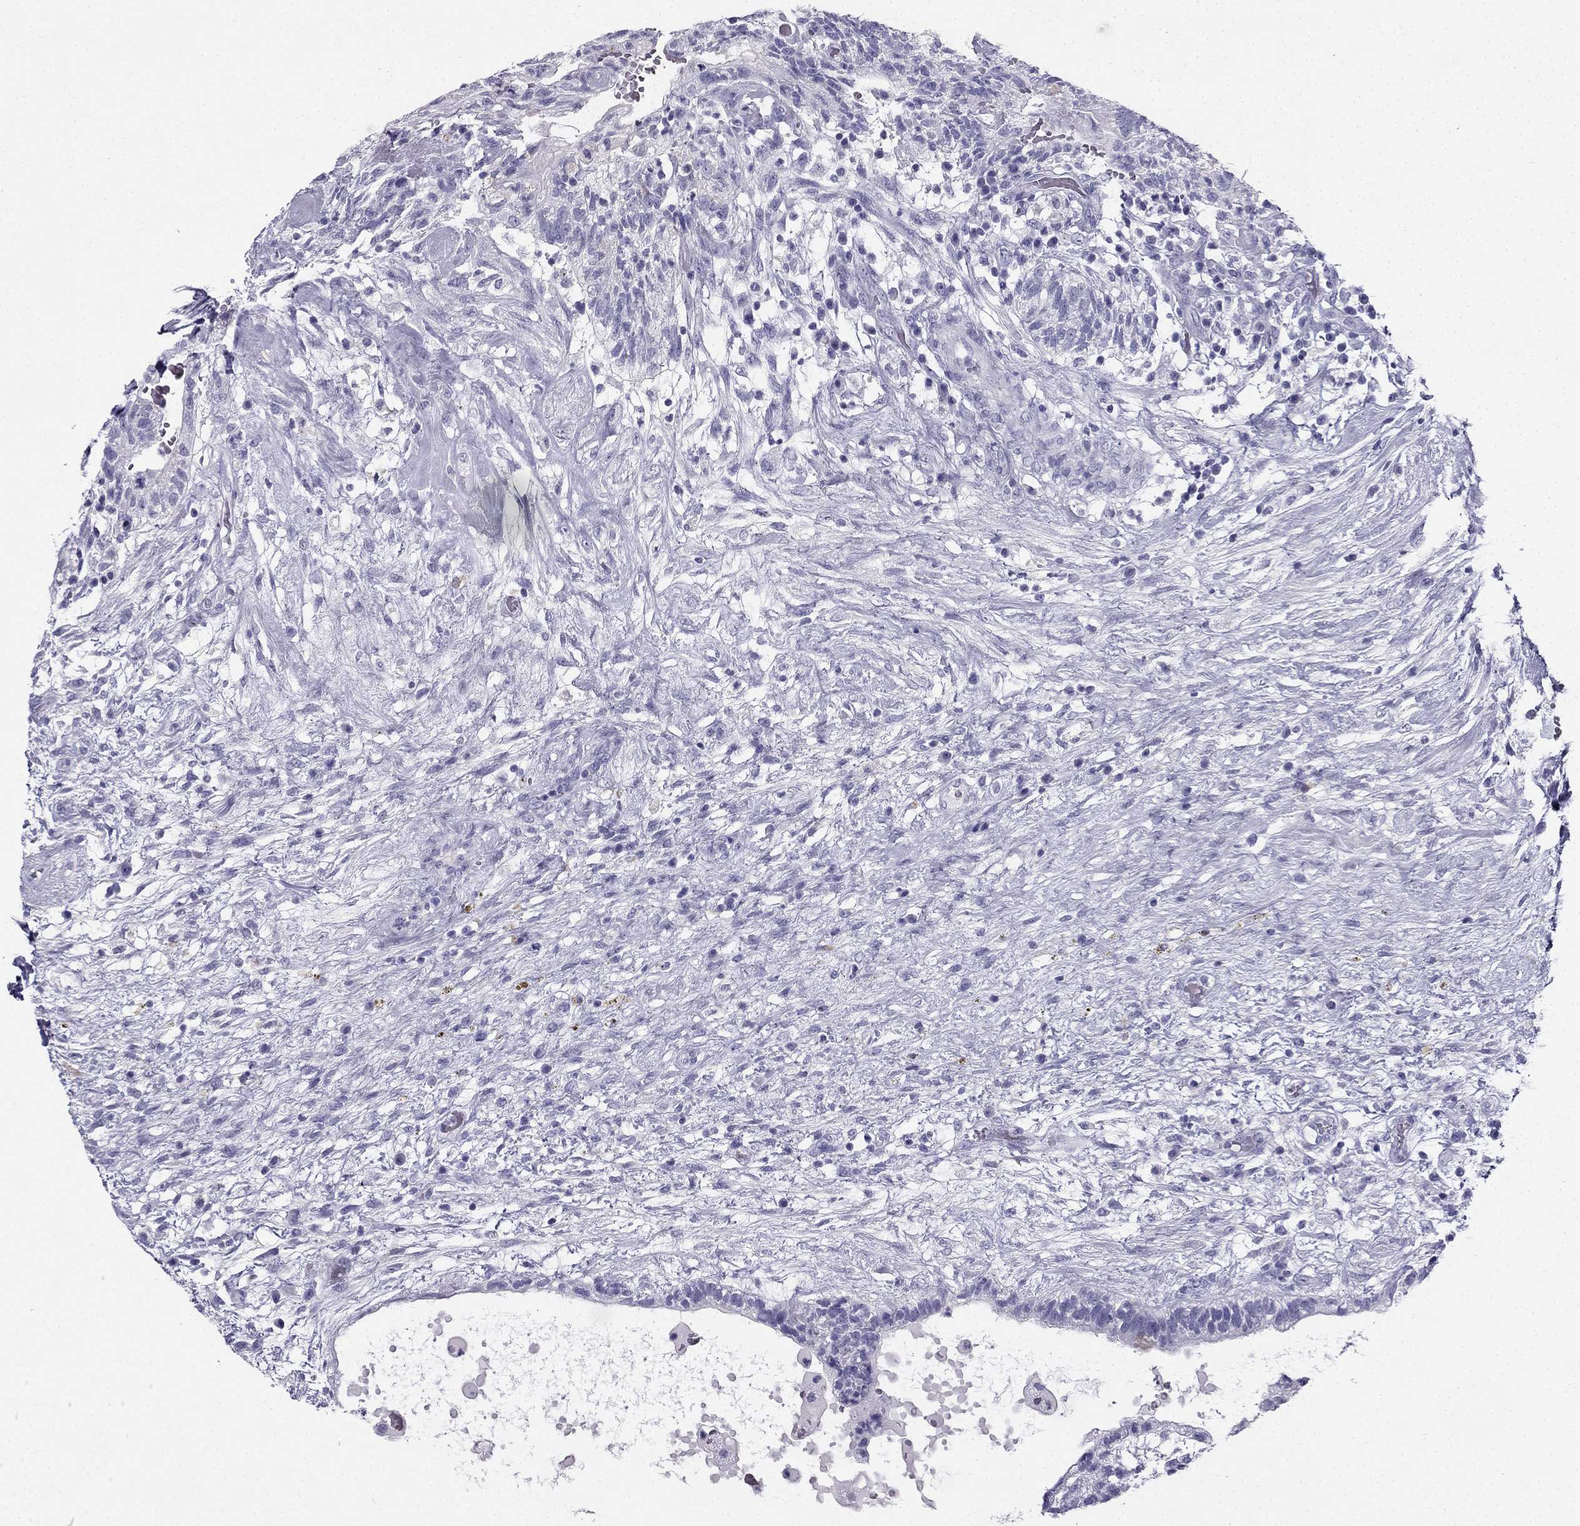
{"staining": {"intensity": "negative", "quantity": "none", "location": "none"}, "tissue": "testis cancer", "cell_type": "Tumor cells", "image_type": "cancer", "snomed": [{"axis": "morphology", "description": "Normal tissue, NOS"}, {"axis": "morphology", "description": "Carcinoma, Embryonal, NOS"}, {"axis": "topography", "description": "Testis"}, {"axis": "topography", "description": "Epididymis"}], "caption": "The immunohistochemistry image has no significant positivity in tumor cells of testis cancer tissue.", "gene": "TFF3", "patient": {"sex": "male", "age": 32}}